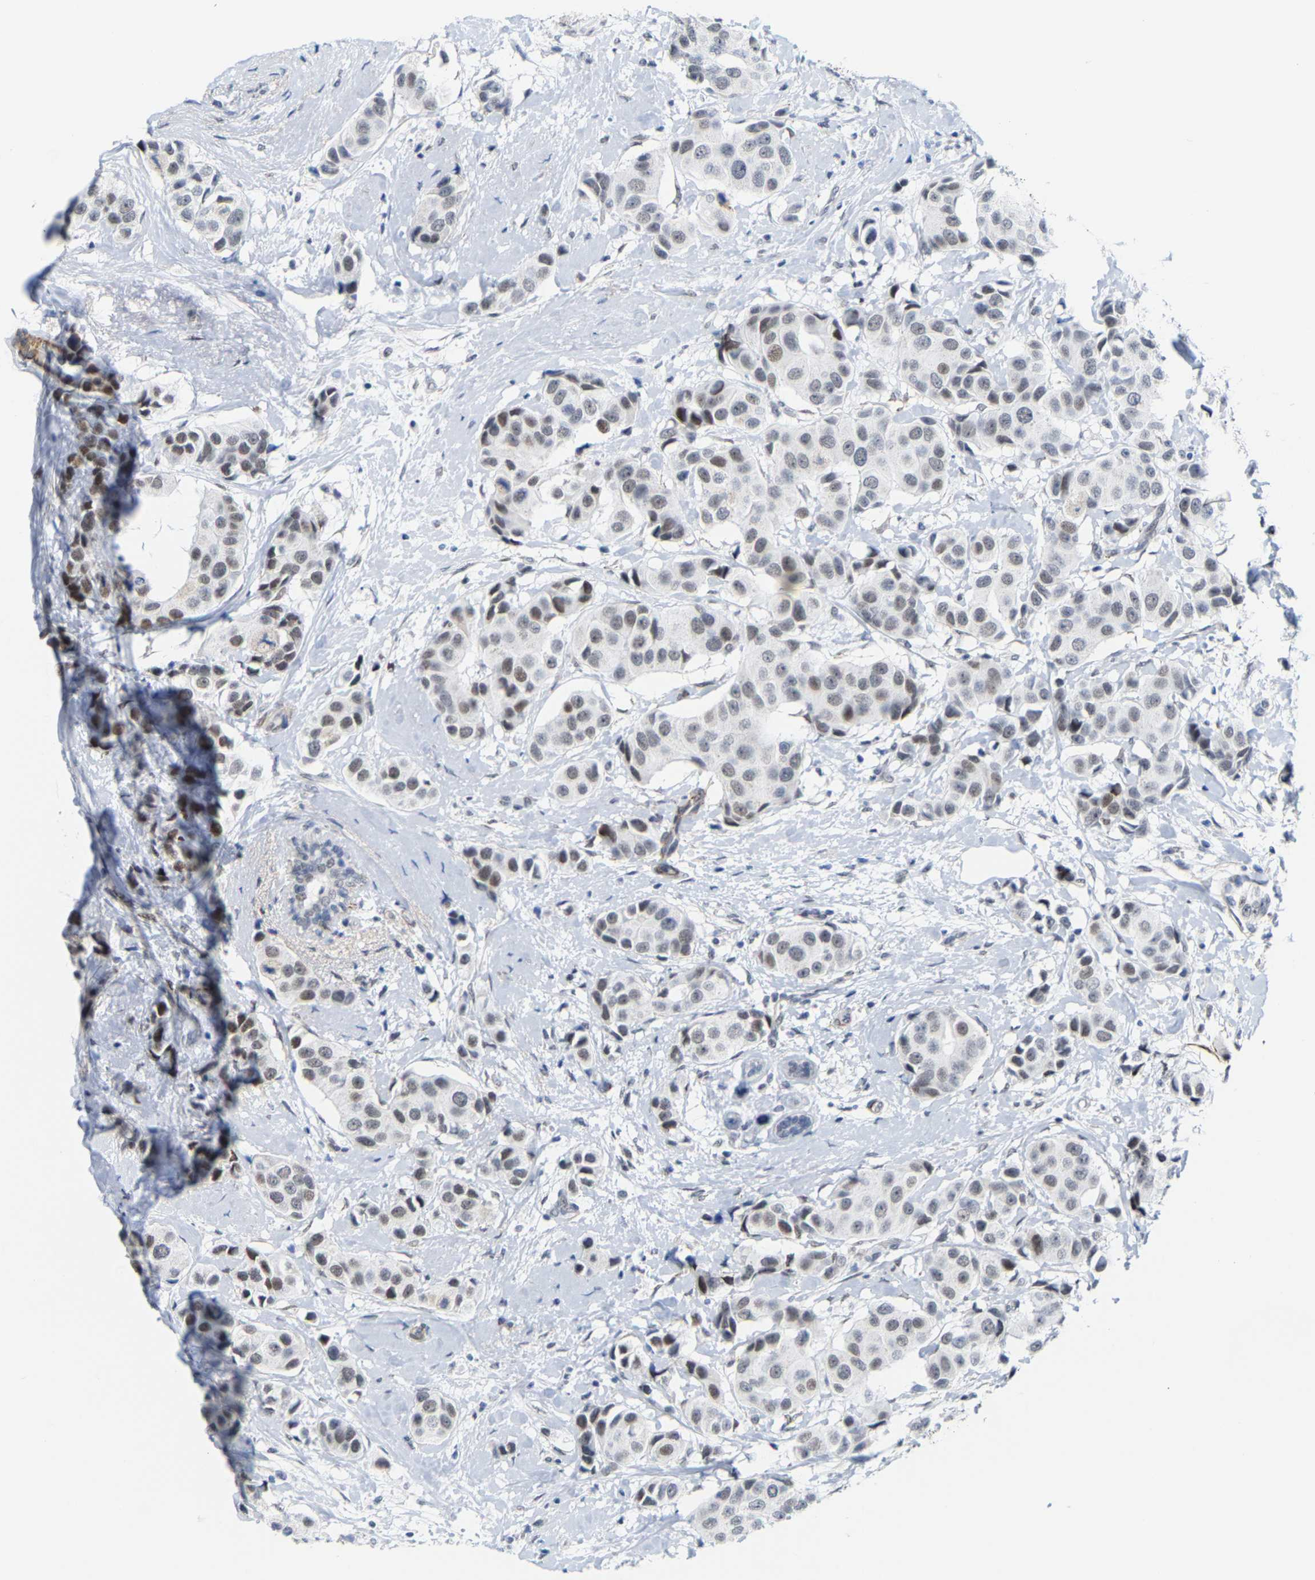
{"staining": {"intensity": "weak", "quantity": "25%-75%", "location": "nuclear"}, "tissue": "breast cancer", "cell_type": "Tumor cells", "image_type": "cancer", "snomed": [{"axis": "morphology", "description": "Normal tissue, NOS"}, {"axis": "morphology", "description": "Duct carcinoma"}, {"axis": "topography", "description": "Breast"}], "caption": "Immunohistochemical staining of human breast cancer (invasive ductal carcinoma) shows low levels of weak nuclear positivity in about 25%-75% of tumor cells.", "gene": "FAM180A", "patient": {"sex": "female", "age": 39}}